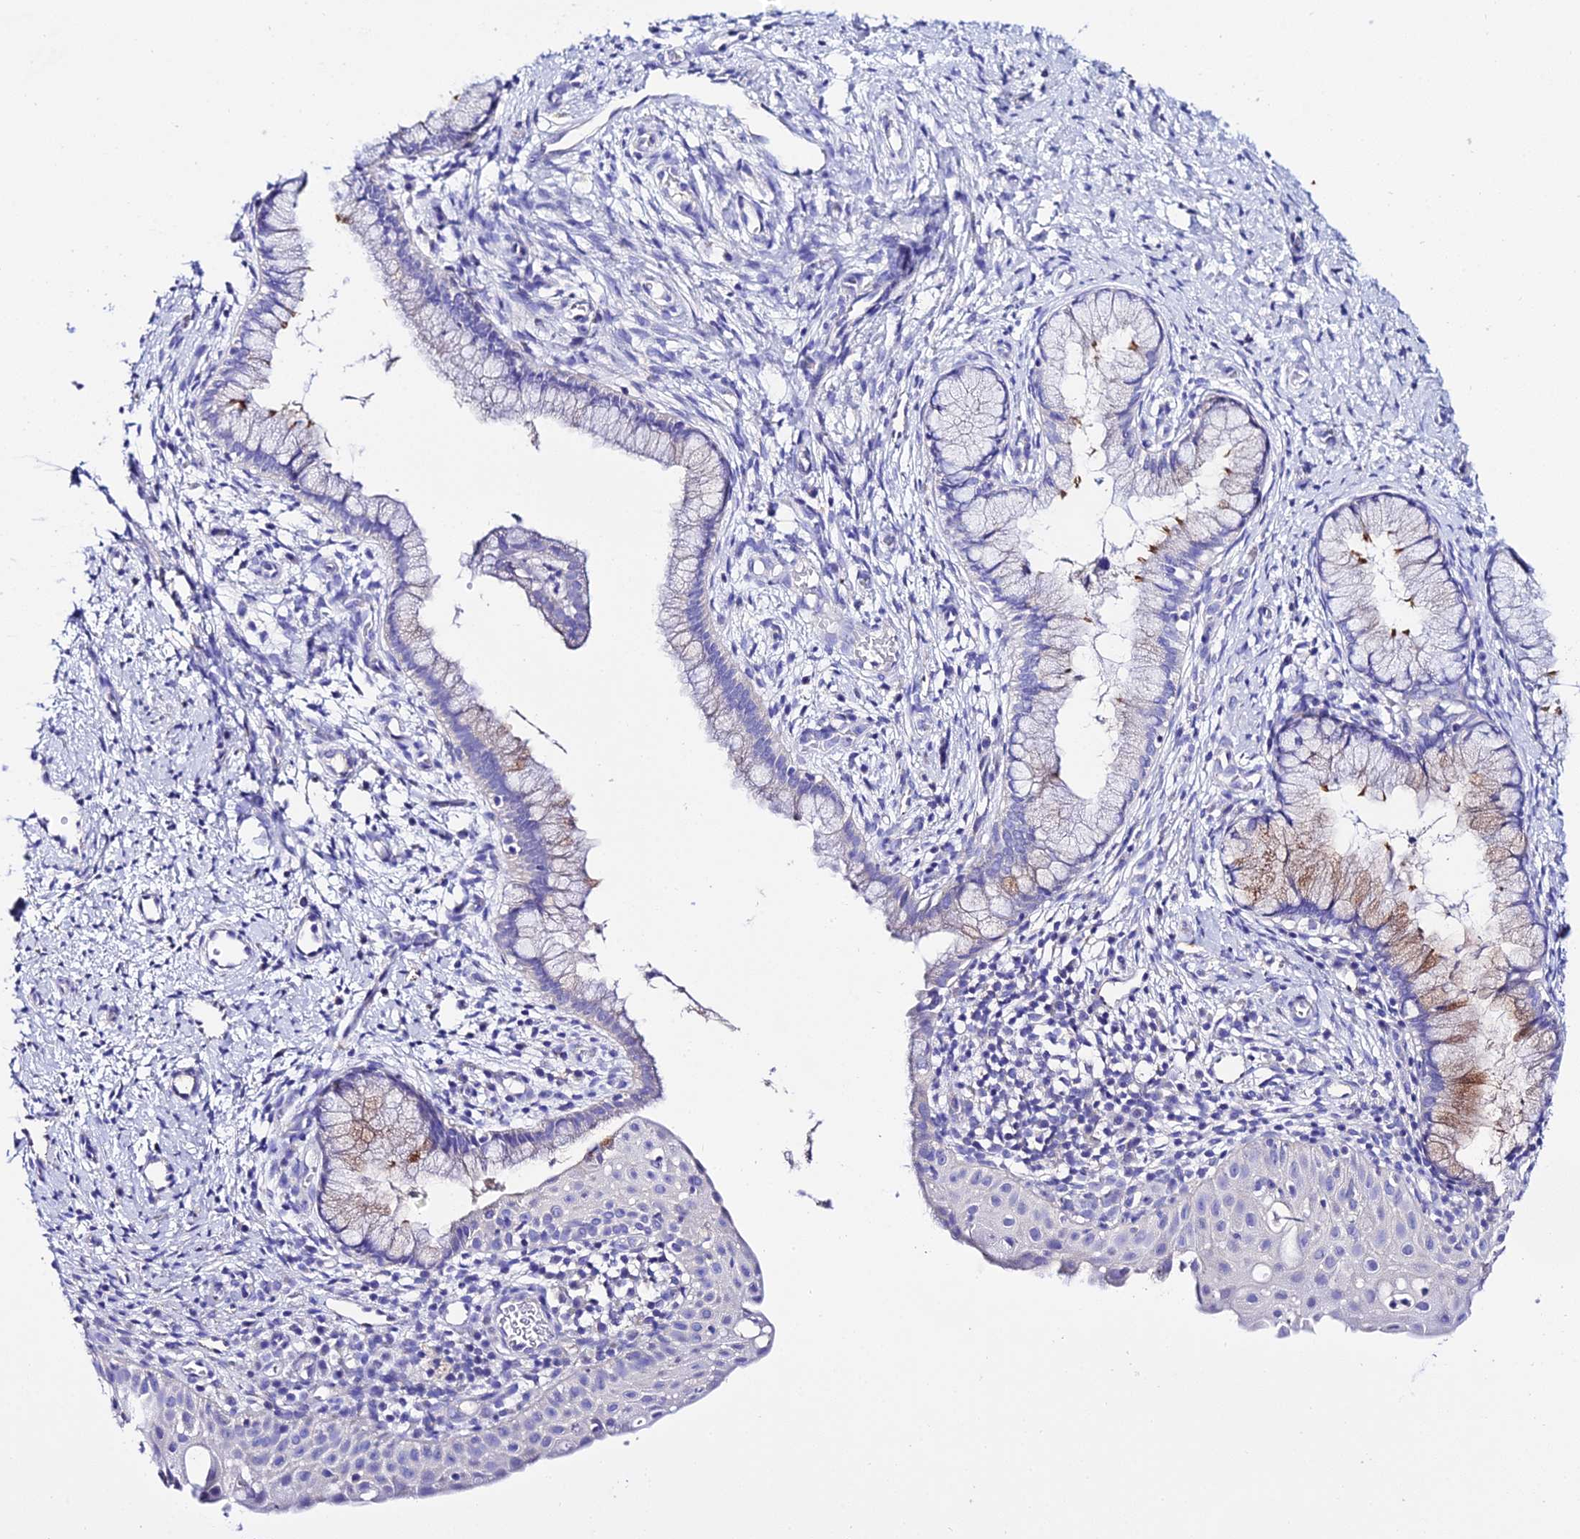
{"staining": {"intensity": "moderate", "quantity": "<25%", "location": "cytoplasmic/membranous"}, "tissue": "cervix", "cell_type": "Glandular cells", "image_type": "normal", "snomed": [{"axis": "morphology", "description": "Normal tissue, NOS"}, {"axis": "topography", "description": "Cervix"}], "caption": "Protein staining of benign cervix shows moderate cytoplasmic/membranous expression in approximately <25% of glandular cells. The protein of interest is shown in brown color, while the nuclei are stained blue.", "gene": "TMEM117", "patient": {"sex": "female", "age": 36}}